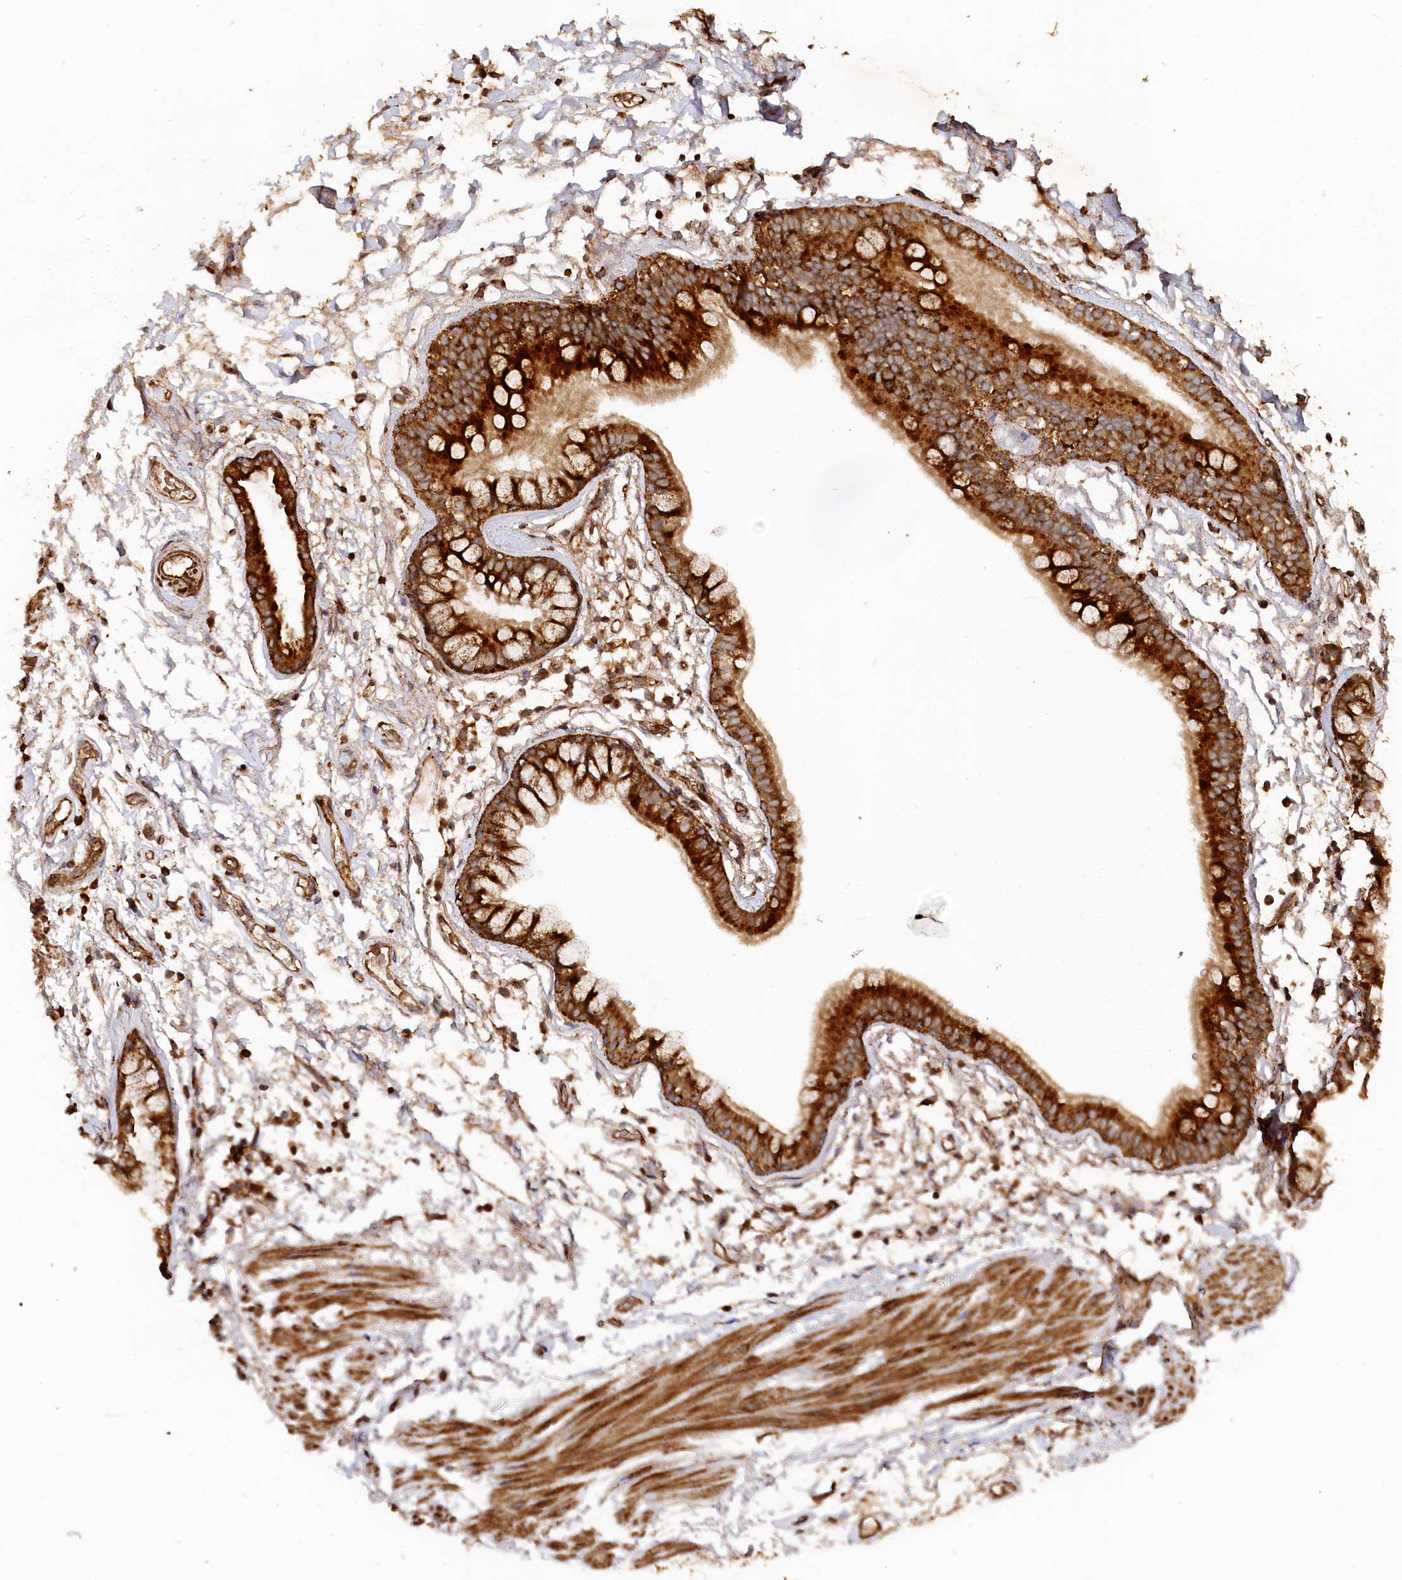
{"staining": {"intensity": "moderate", "quantity": ">75%", "location": "cytoplasmic/membranous"}, "tissue": "adipose tissue", "cell_type": "Adipocytes", "image_type": "normal", "snomed": [{"axis": "morphology", "description": "Normal tissue, NOS"}, {"axis": "topography", "description": "Lymph node"}, {"axis": "topography", "description": "Bronchus"}], "caption": "DAB immunohistochemical staining of benign human adipose tissue demonstrates moderate cytoplasmic/membranous protein expression in about >75% of adipocytes. Nuclei are stained in blue.", "gene": "WDR73", "patient": {"sex": "male", "age": 63}}